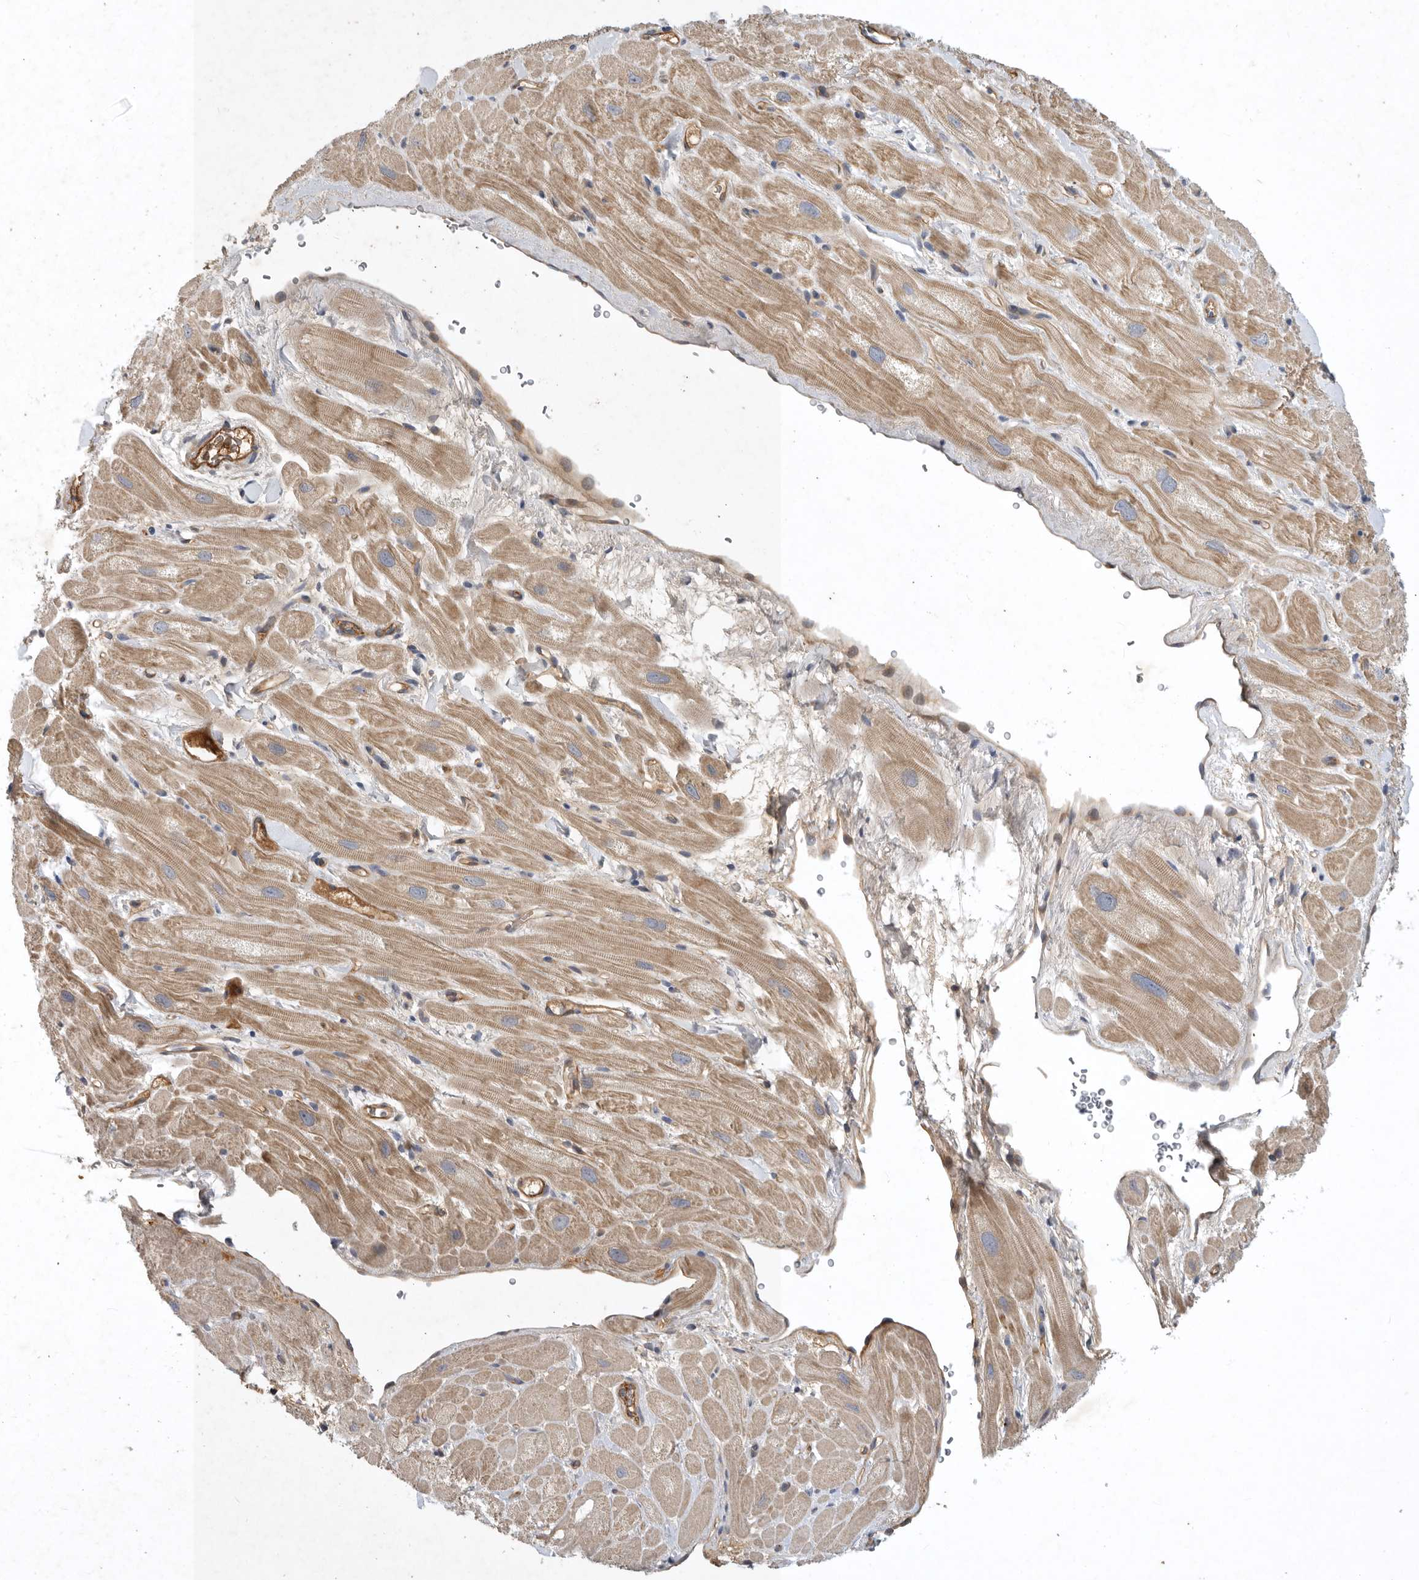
{"staining": {"intensity": "moderate", "quantity": "25%-75%", "location": "cytoplasmic/membranous"}, "tissue": "heart muscle", "cell_type": "Cardiomyocytes", "image_type": "normal", "snomed": [{"axis": "morphology", "description": "Normal tissue, NOS"}, {"axis": "topography", "description": "Heart"}], "caption": "Immunohistochemistry histopathology image of benign human heart muscle stained for a protein (brown), which shows medium levels of moderate cytoplasmic/membranous staining in about 25%-75% of cardiomyocytes.", "gene": "MLPH", "patient": {"sex": "male", "age": 49}}